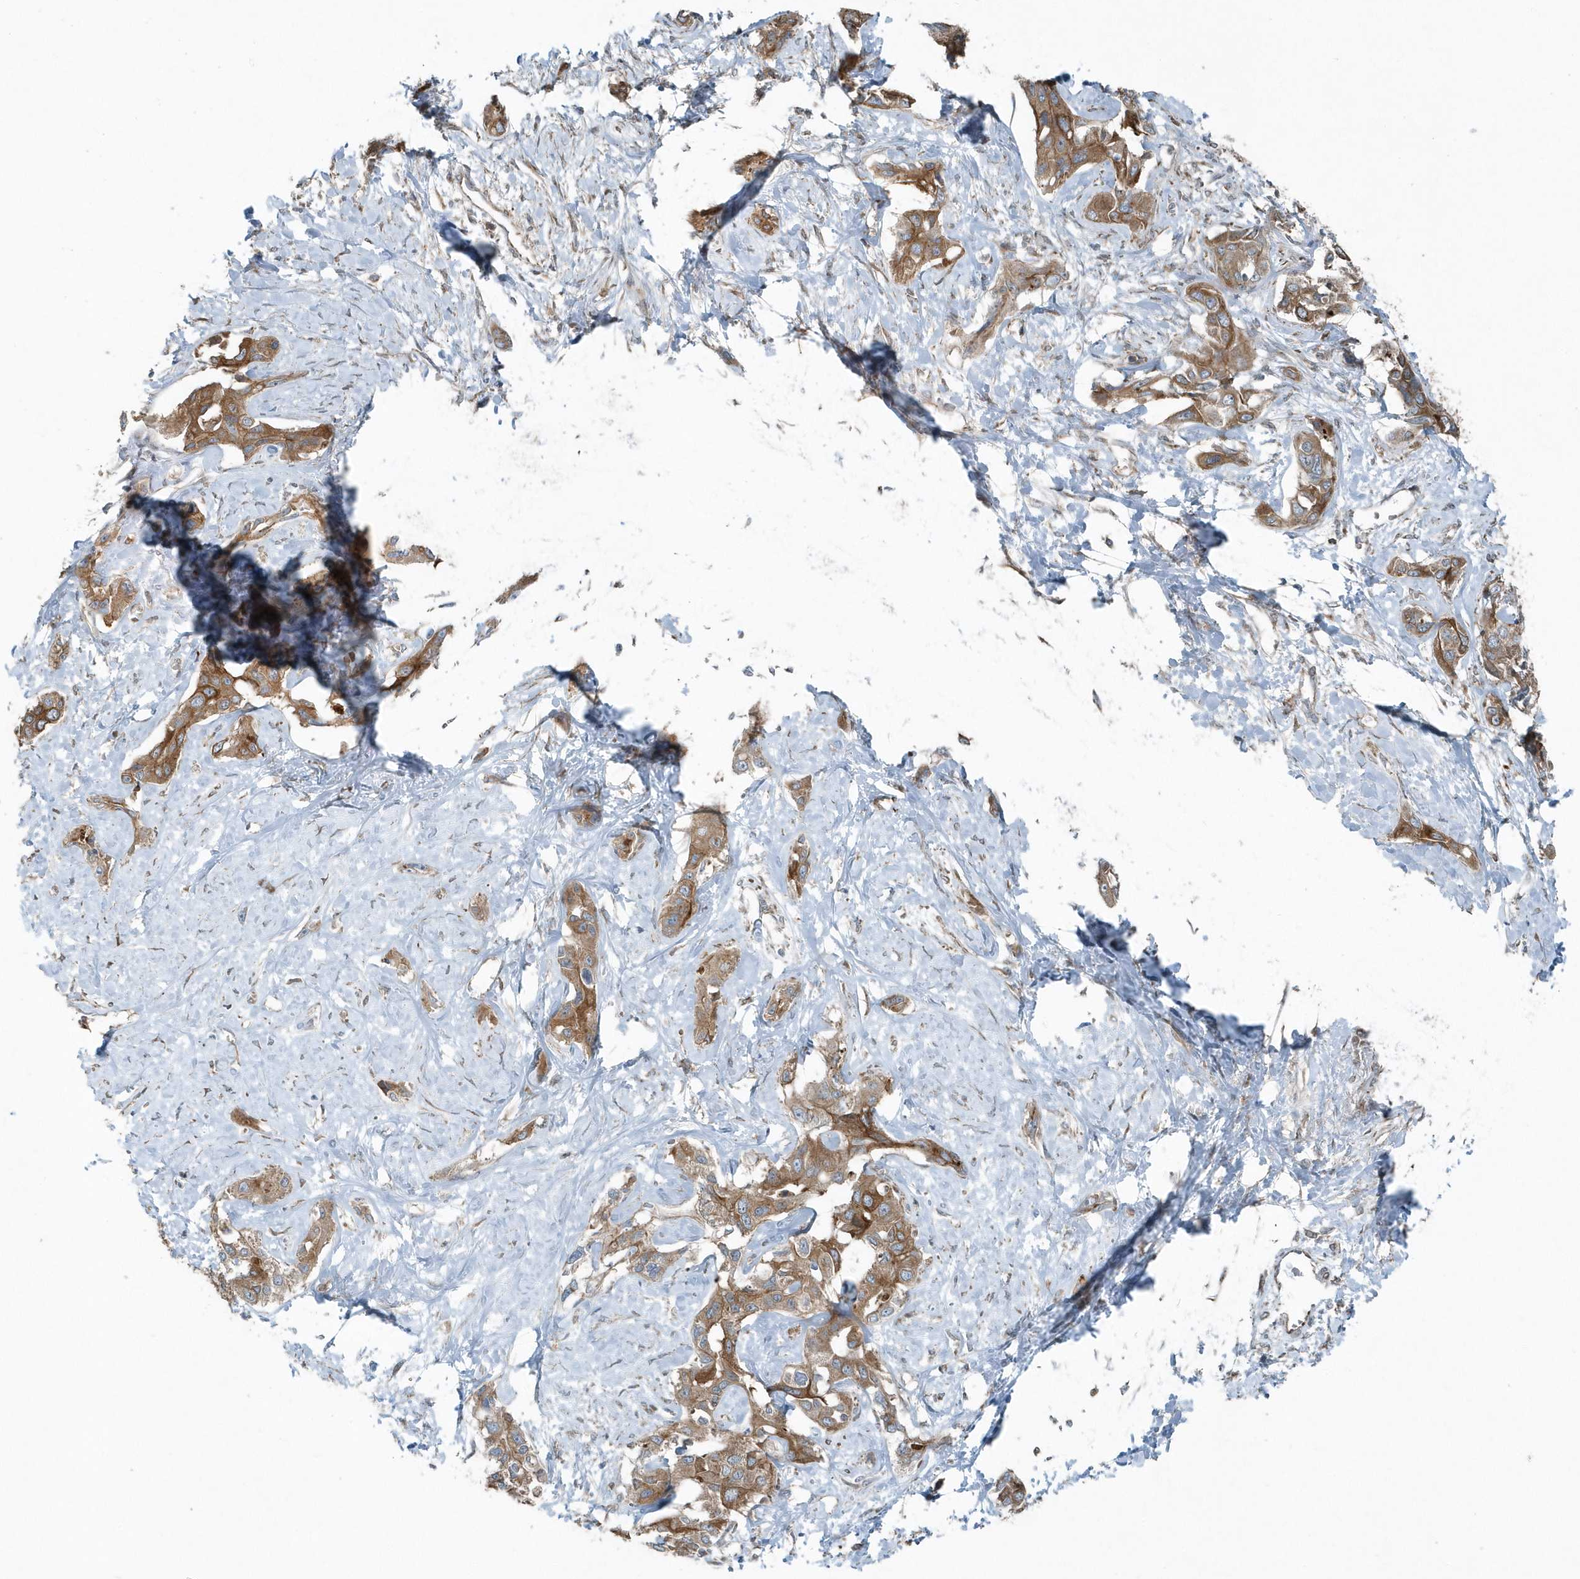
{"staining": {"intensity": "moderate", "quantity": ">75%", "location": "cytoplasmic/membranous"}, "tissue": "liver cancer", "cell_type": "Tumor cells", "image_type": "cancer", "snomed": [{"axis": "morphology", "description": "Cholangiocarcinoma"}, {"axis": "topography", "description": "Liver"}], "caption": "Liver cholangiocarcinoma stained for a protein (brown) reveals moderate cytoplasmic/membranous positive positivity in about >75% of tumor cells.", "gene": "GCC2", "patient": {"sex": "male", "age": 59}}